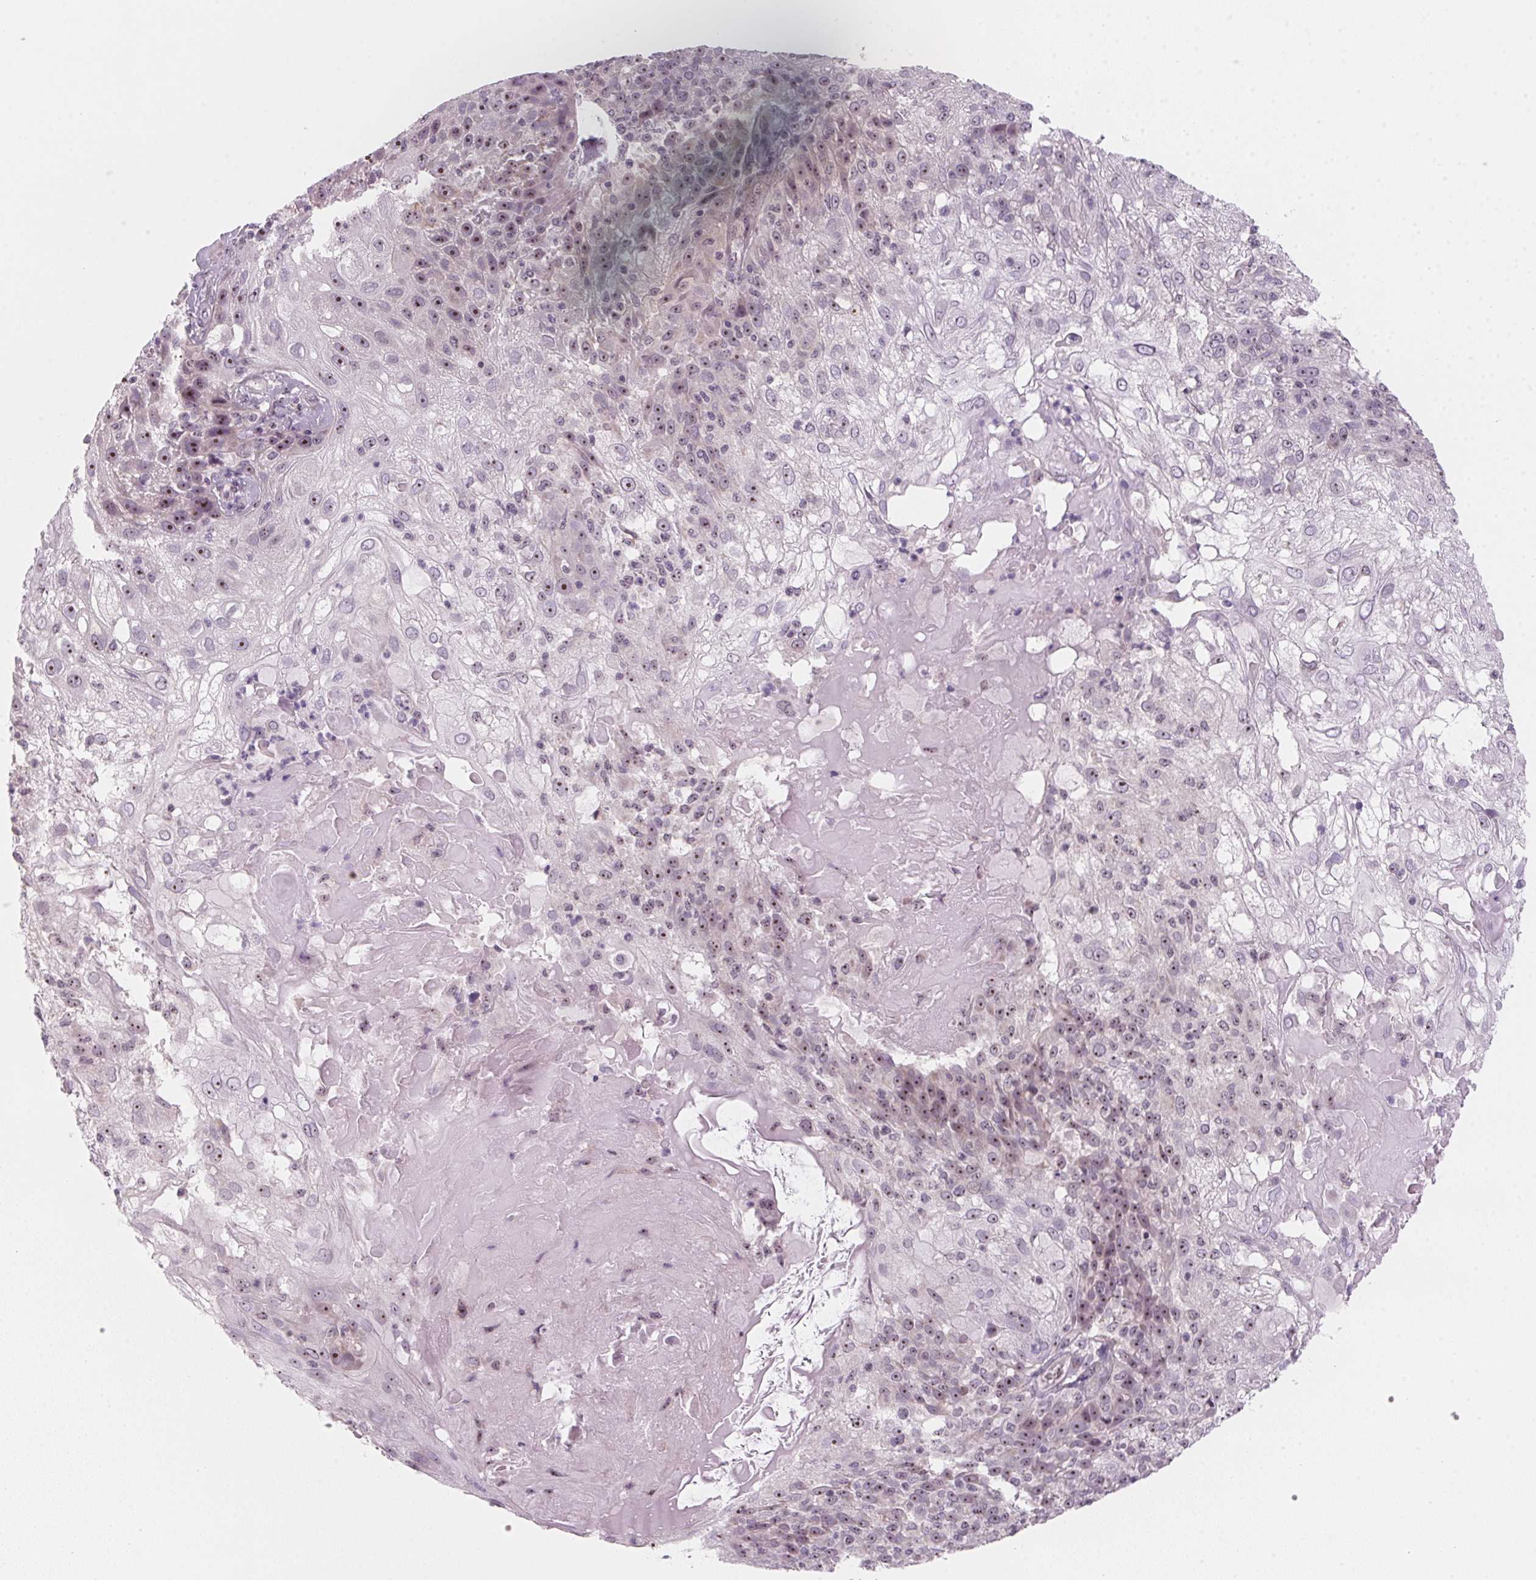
{"staining": {"intensity": "moderate", "quantity": "25%-75%", "location": "nuclear"}, "tissue": "skin cancer", "cell_type": "Tumor cells", "image_type": "cancer", "snomed": [{"axis": "morphology", "description": "Normal tissue, NOS"}, {"axis": "morphology", "description": "Squamous cell carcinoma, NOS"}, {"axis": "topography", "description": "Skin"}], "caption": "The immunohistochemical stain shows moderate nuclear expression in tumor cells of squamous cell carcinoma (skin) tissue.", "gene": "DNTTIP2", "patient": {"sex": "female", "age": 83}}